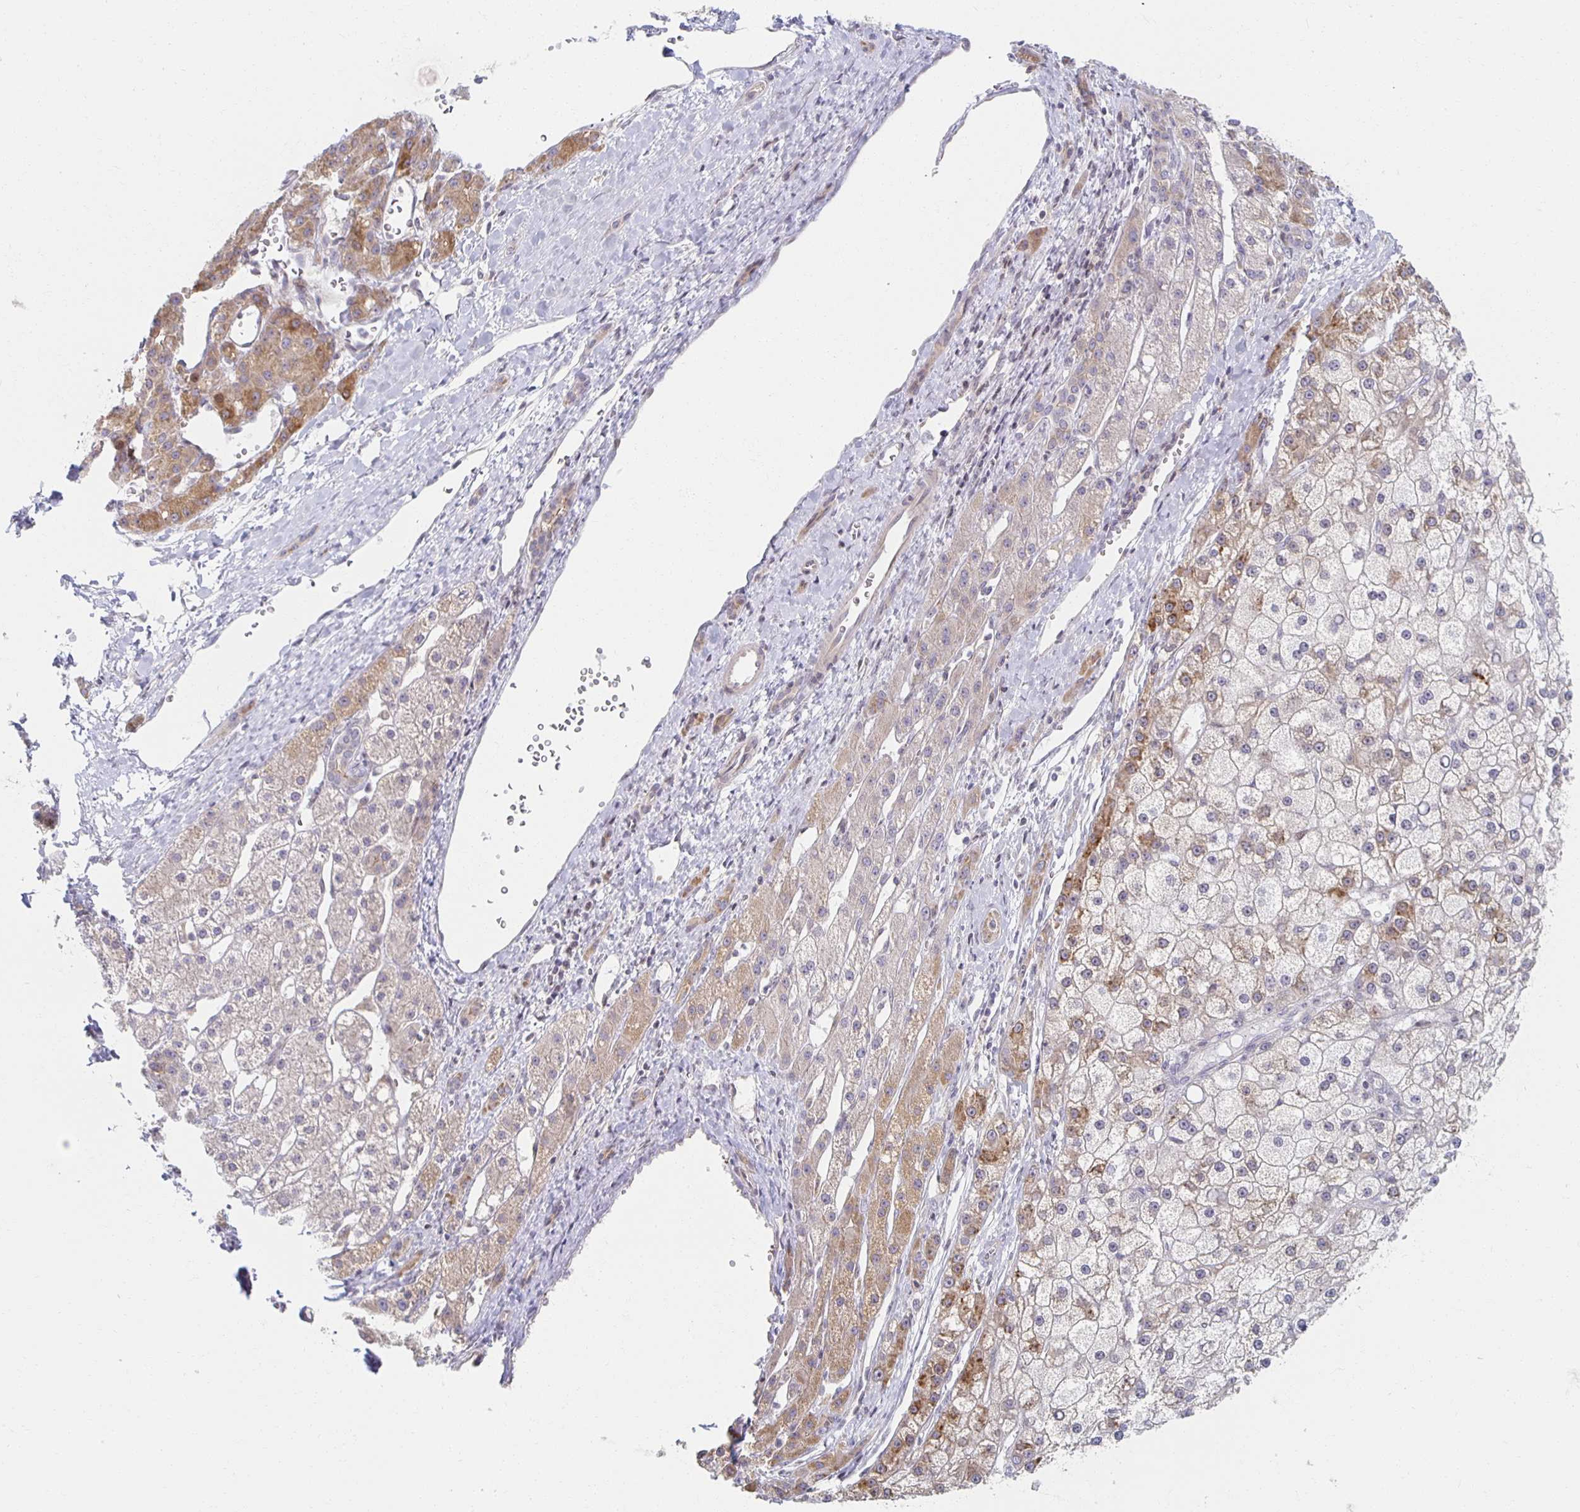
{"staining": {"intensity": "moderate", "quantity": "25%-75%", "location": "cytoplasmic/membranous"}, "tissue": "liver cancer", "cell_type": "Tumor cells", "image_type": "cancer", "snomed": [{"axis": "morphology", "description": "Carcinoma, Hepatocellular, NOS"}, {"axis": "topography", "description": "Liver"}], "caption": "The image reveals staining of liver cancer, revealing moderate cytoplasmic/membranous protein expression (brown color) within tumor cells.", "gene": "HCFC1R1", "patient": {"sex": "male", "age": 67}}